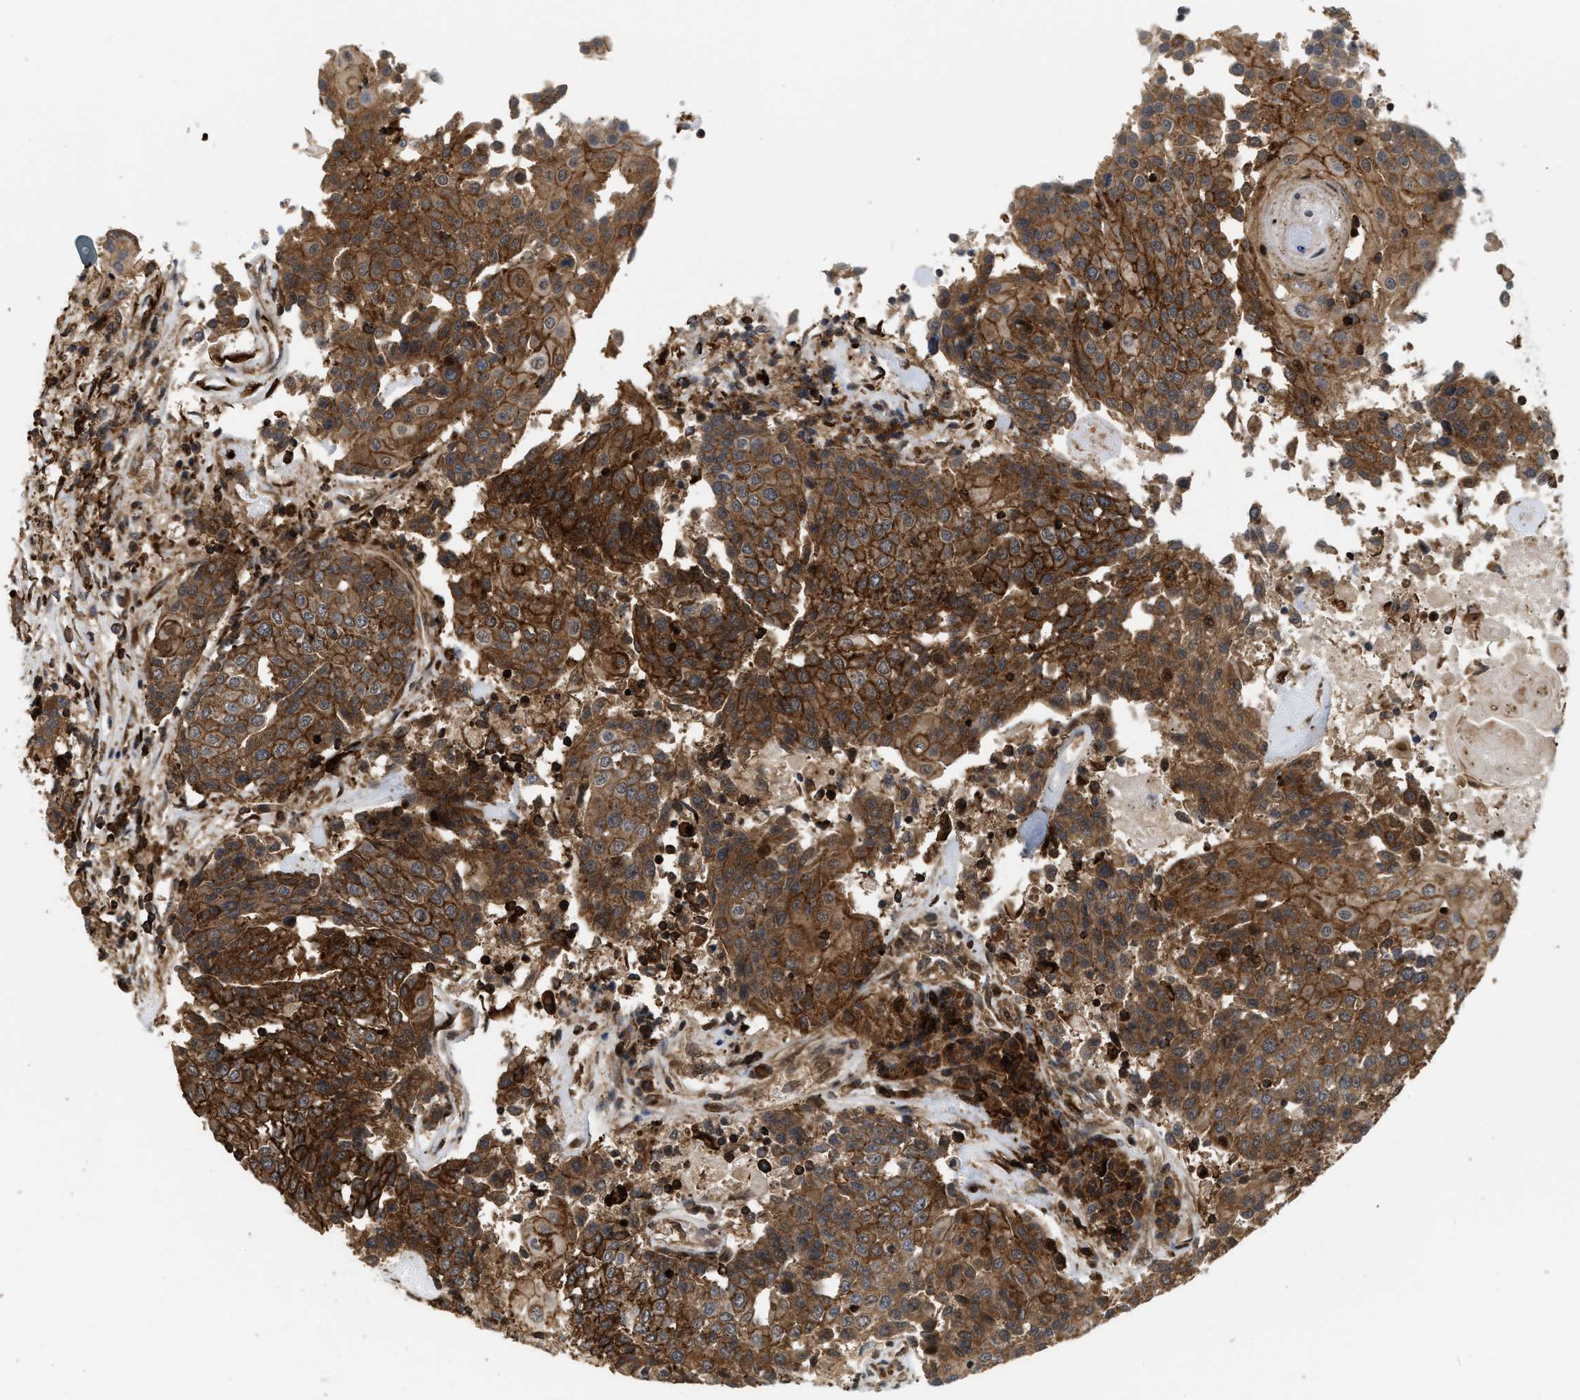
{"staining": {"intensity": "strong", "quantity": ">75%", "location": "cytoplasmic/membranous"}, "tissue": "urothelial cancer", "cell_type": "Tumor cells", "image_type": "cancer", "snomed": [{"axis": "morphology", "description": "Urothelial carcinoma, High grade"}, {"axis": "topography", "description": "Urinary bladder"}], "caption": "There is high levels of strong cytoplasmic/membranous positivity in tumor cells of urothelial carcinoma (high-grade), as demonstrated by immunohistochemical staining (brown color).", "gene": "IQCE", "patient": {"sex": "female", "age": 85}}